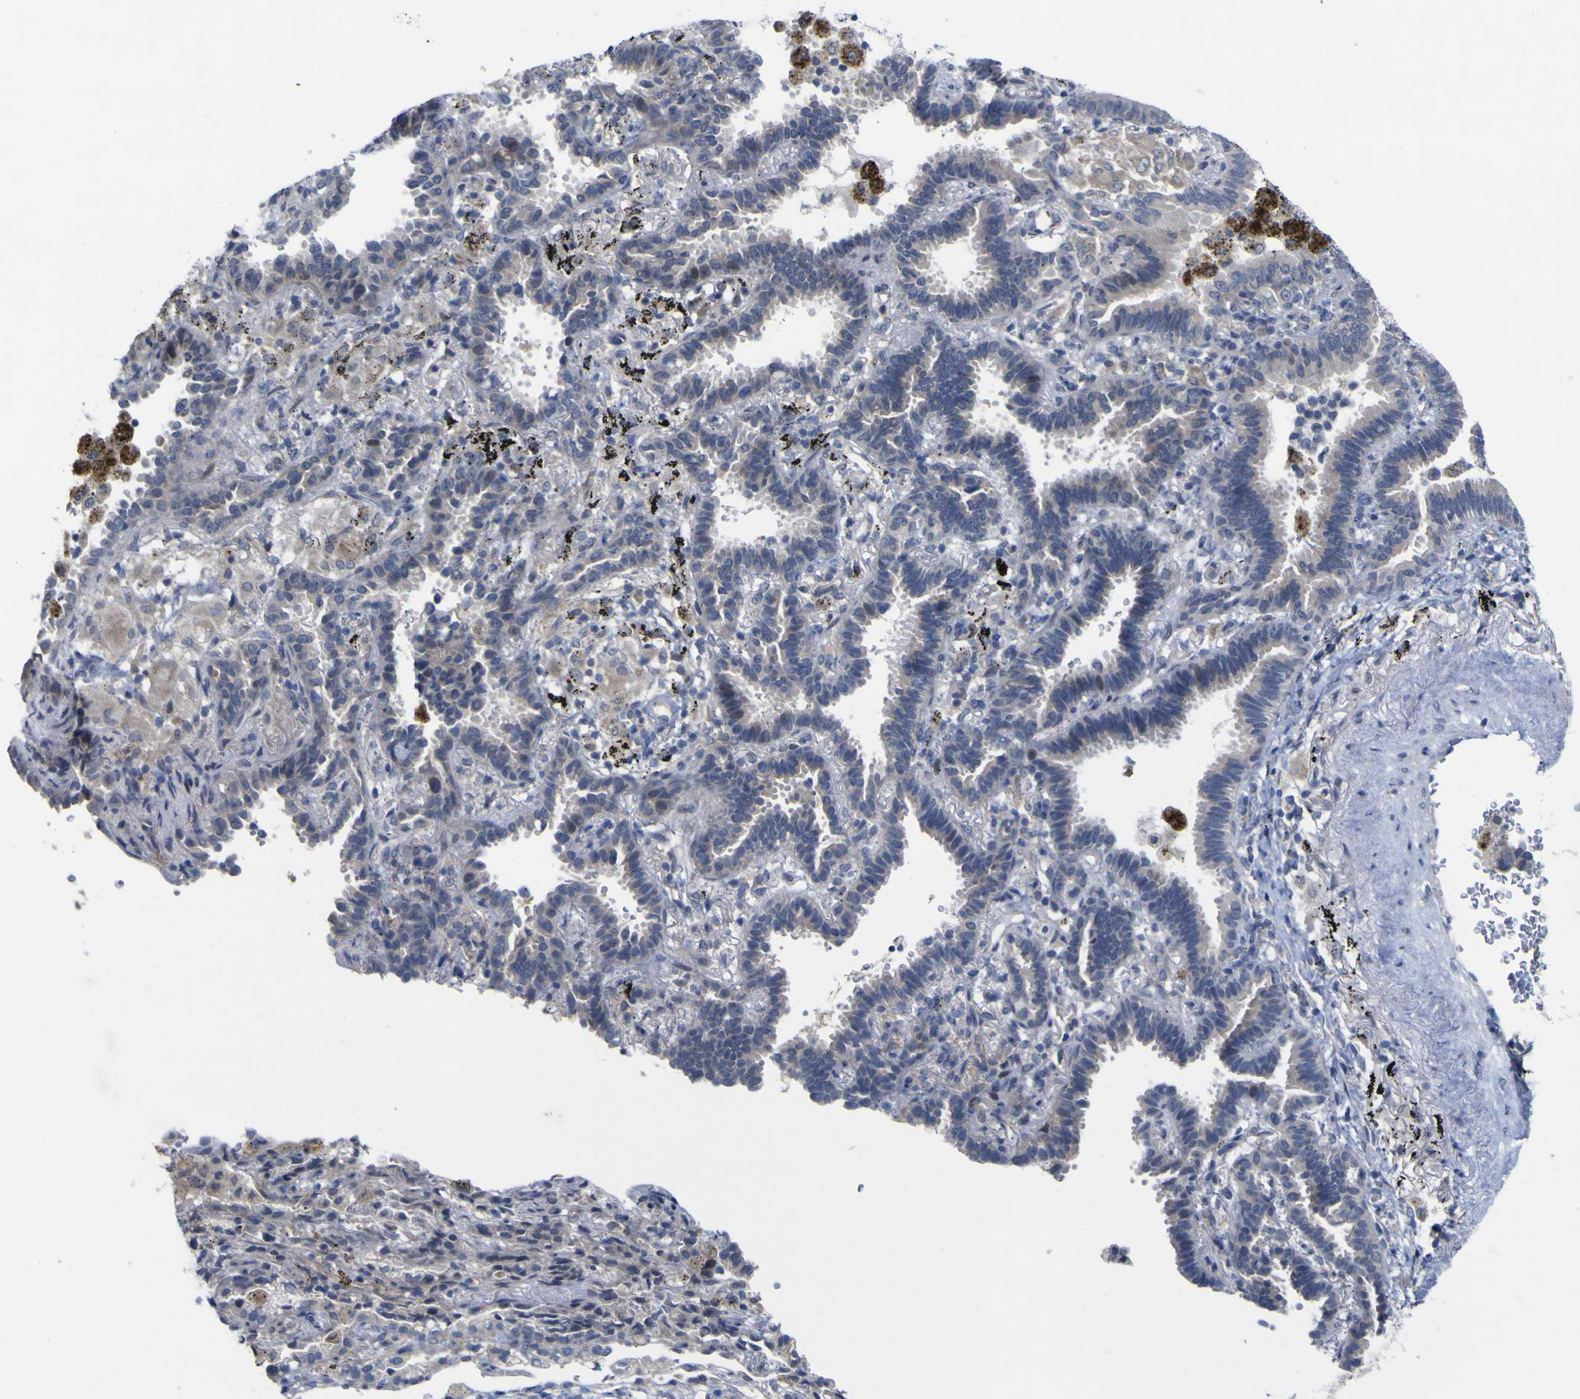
{"staining": {"intensity": "weak", "quantity": "<25%", "location": "cytoplasmic/membranous"}, "tissue": "lung cancer", "cell_type": "Tumor cells", "image_type": "cancer", "snomed": [{"axis": "morphology", "description": "Normal tissue, NOS"}, {"axis": "morphology", "description": "Adenocarcinoma, NOS"}, {"axis": "topography", "description": "Lung"}], "caption": "Protein analysis of lung cancer (adenocarcinoma) displays no significant staining in tumor cells.", "gene": "NAV1", "patient": {"sex": "male", "age": 59}}